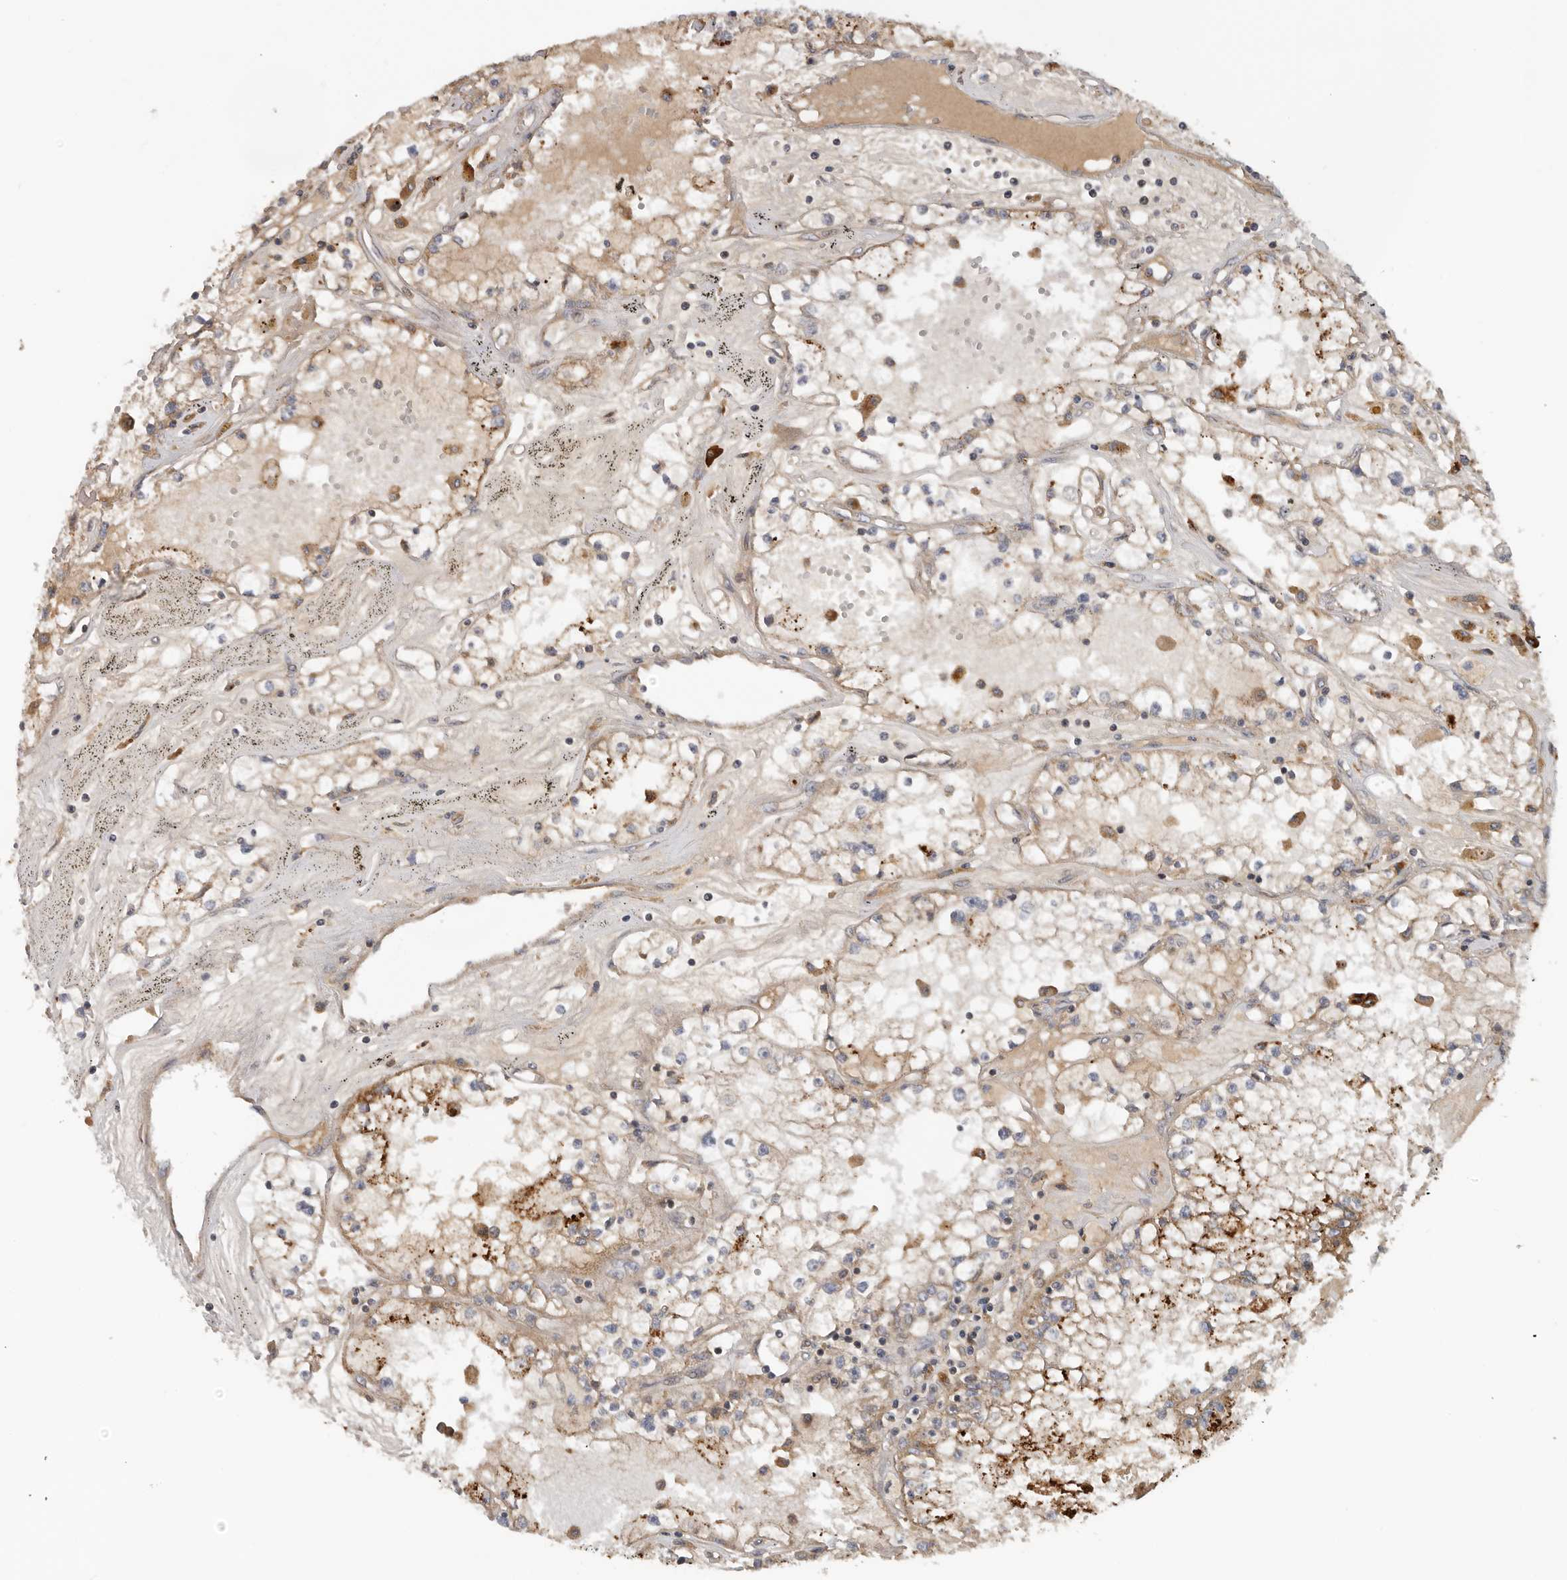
{"staining": {"intensity": "moderate", "quantity": ">75%", "location": "cytoplasmic/membranous"}, "tissue": "renal cancer", "cell_type": "Tumor cells", "image_type": "cancer", "snomed": [{"axis": "morphology", "description": "Adenocarcinoma, NOS"}, {"axis": "topography", "description": "Kidney"}], "caption": "A micrograph of renal cancer stained for a protein shows moderate cytoplasmic/membranous brown staining in tumor cells.", "gene": "RNF157", "patient": {"sex": "male", "age": 56}}